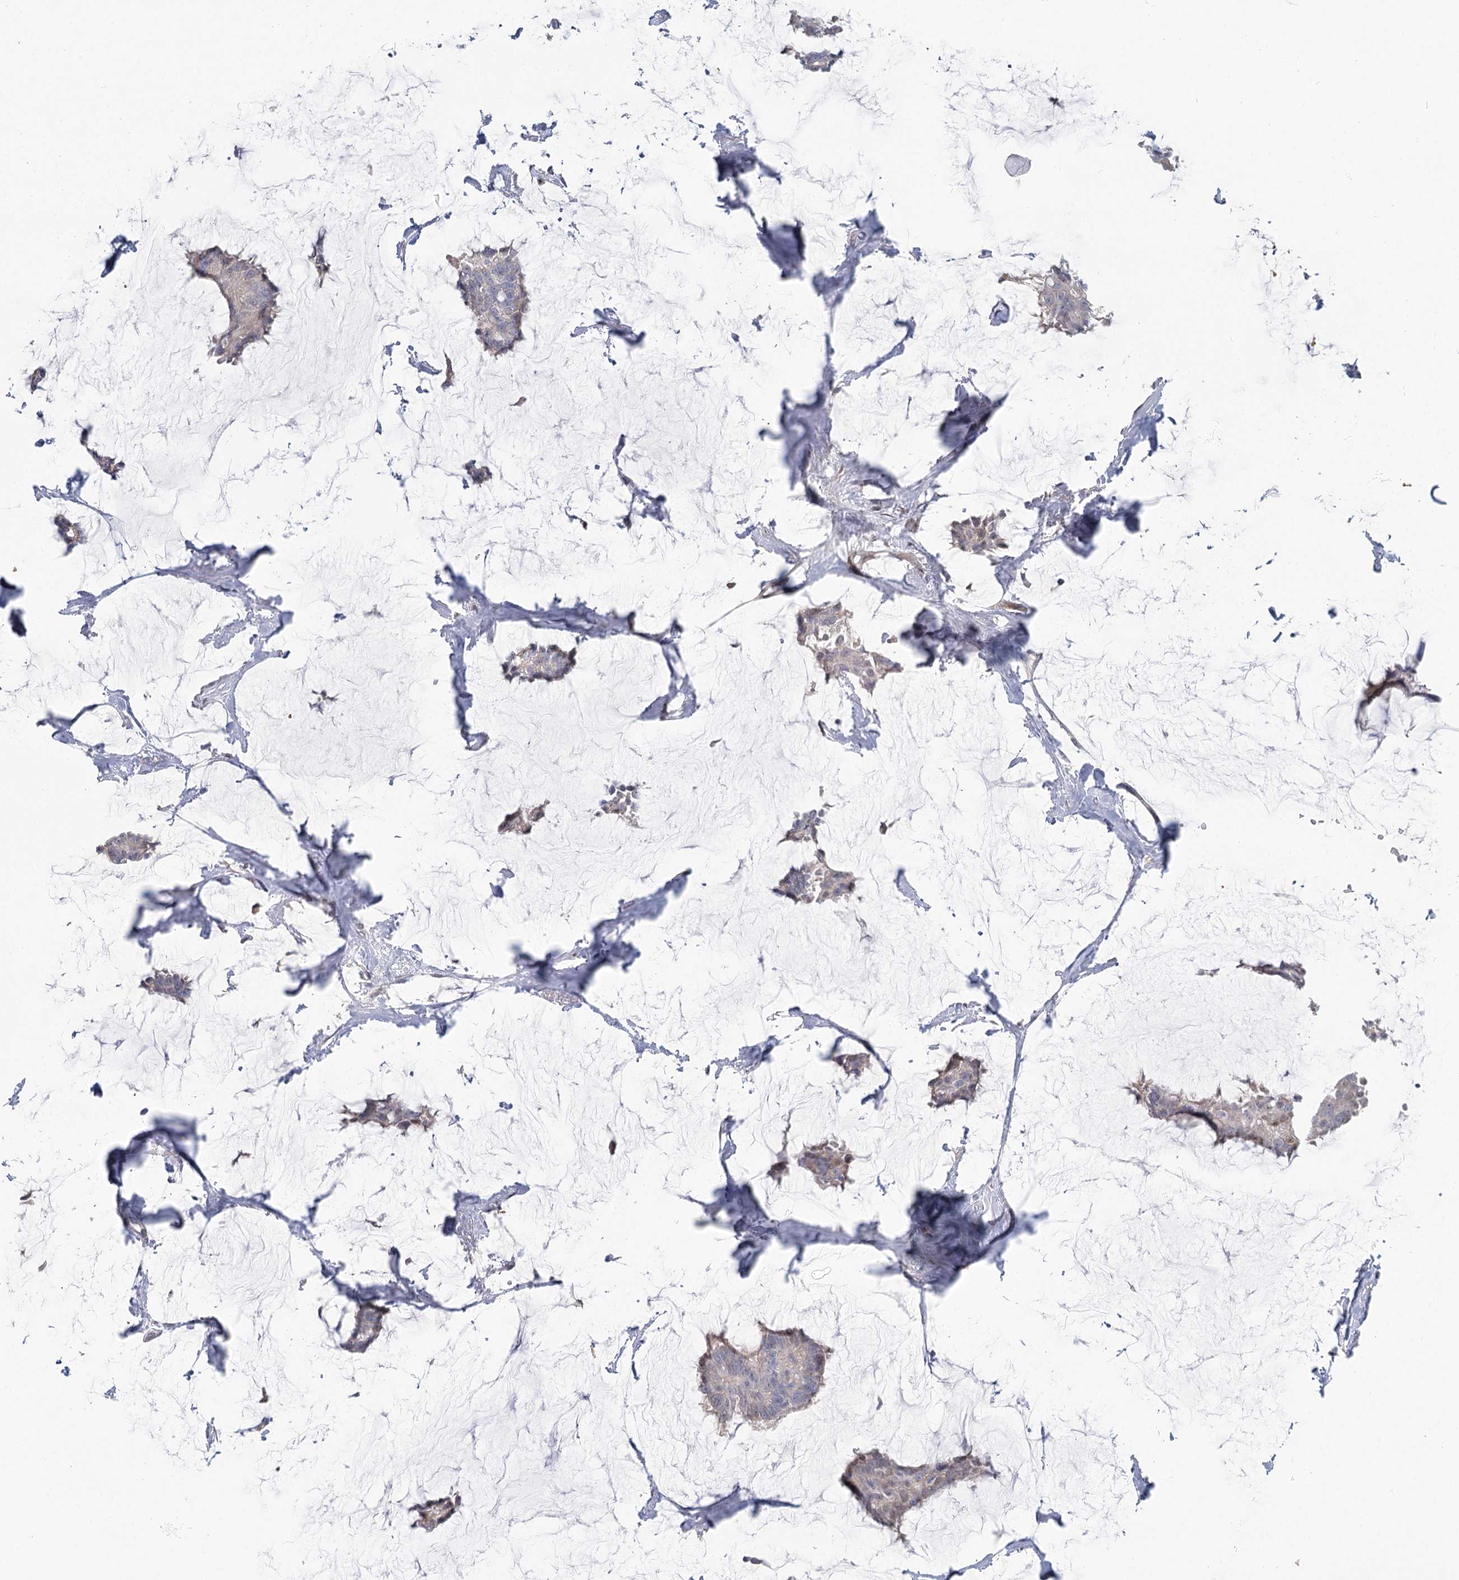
{"staining": {"intensity": "negative", "quantity": "none", "location": "none"}, "tissue": "breast cancer", "cell_type": "Tumor cells", "image_type": "cancer", "snomed": [{"axis": "morphology", "description": "Duct carcinoma"}, {"axis": "topography", "description": "Breast"}], "caption": "Tumor cells are negative for brown protein staining in breast intraductal carcinoma. Brightfield microscopy of immunohistochemistry stained with DAB (3,3'-diaminobenzidine) (brown) and hematoxylin (blue), captured at high magnification.", "gene": "USP11", "patient": {"sex": "female", "age": 93}}